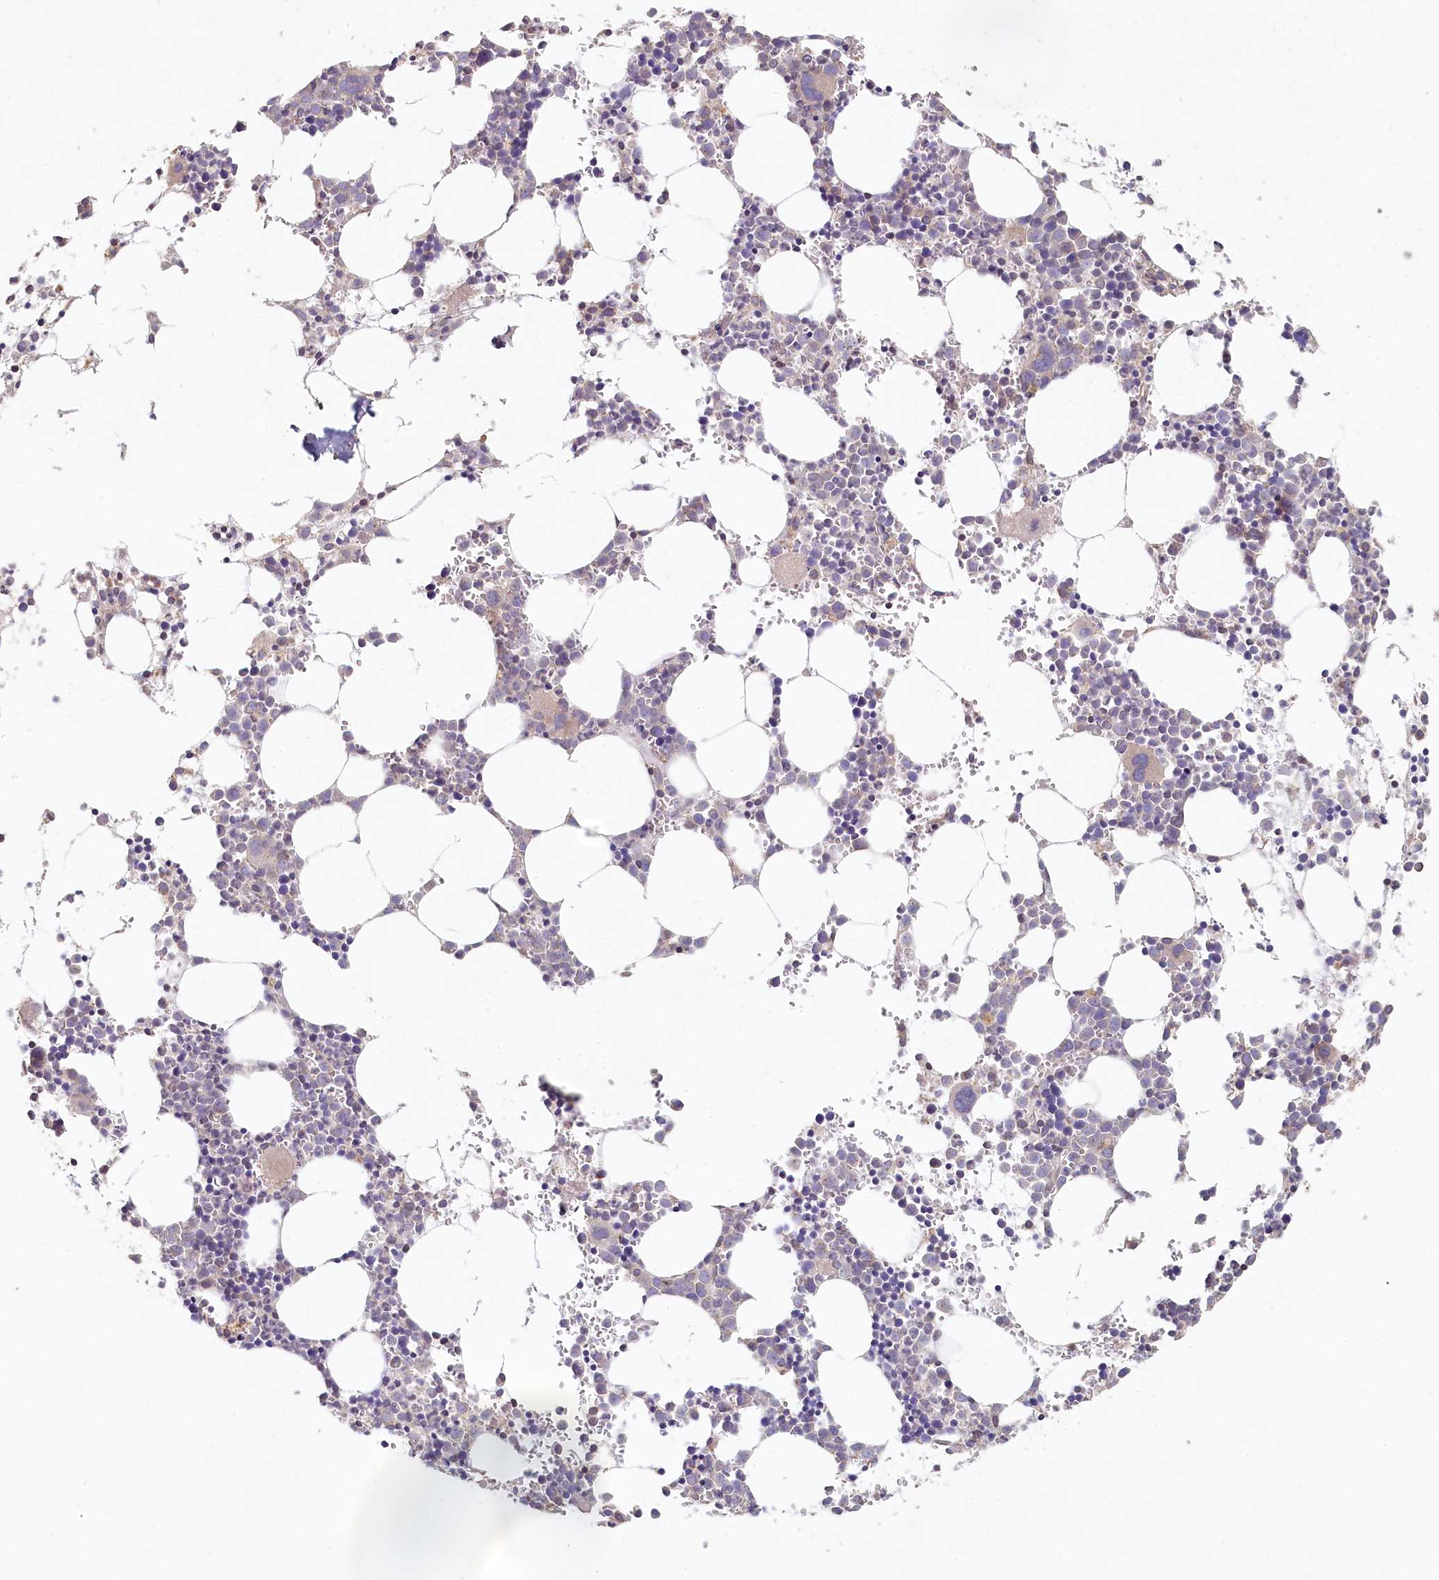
{"staining": {"intensity": "negative", "quantity": "none", "location": "none"}, "tissue": "bone marrow", "cell_type": "Hematopoietic cells", "image_type": "normal", "snomed": [{"axis": "morphology", "description": "Normal tissue, NOS"}, {"axis": "topography", "description": "Bone marrow"}], "caption": "High power microscopy micrograph of an immunohistochemistry image of normal bone marrow, revealing no significant staining in hematopoietic cells. (DAB immunohistochemistry (IHC) with hematoxylin counter stain).", "gene": "TCHP", "patient": {"sex": "female", "age": 89}}